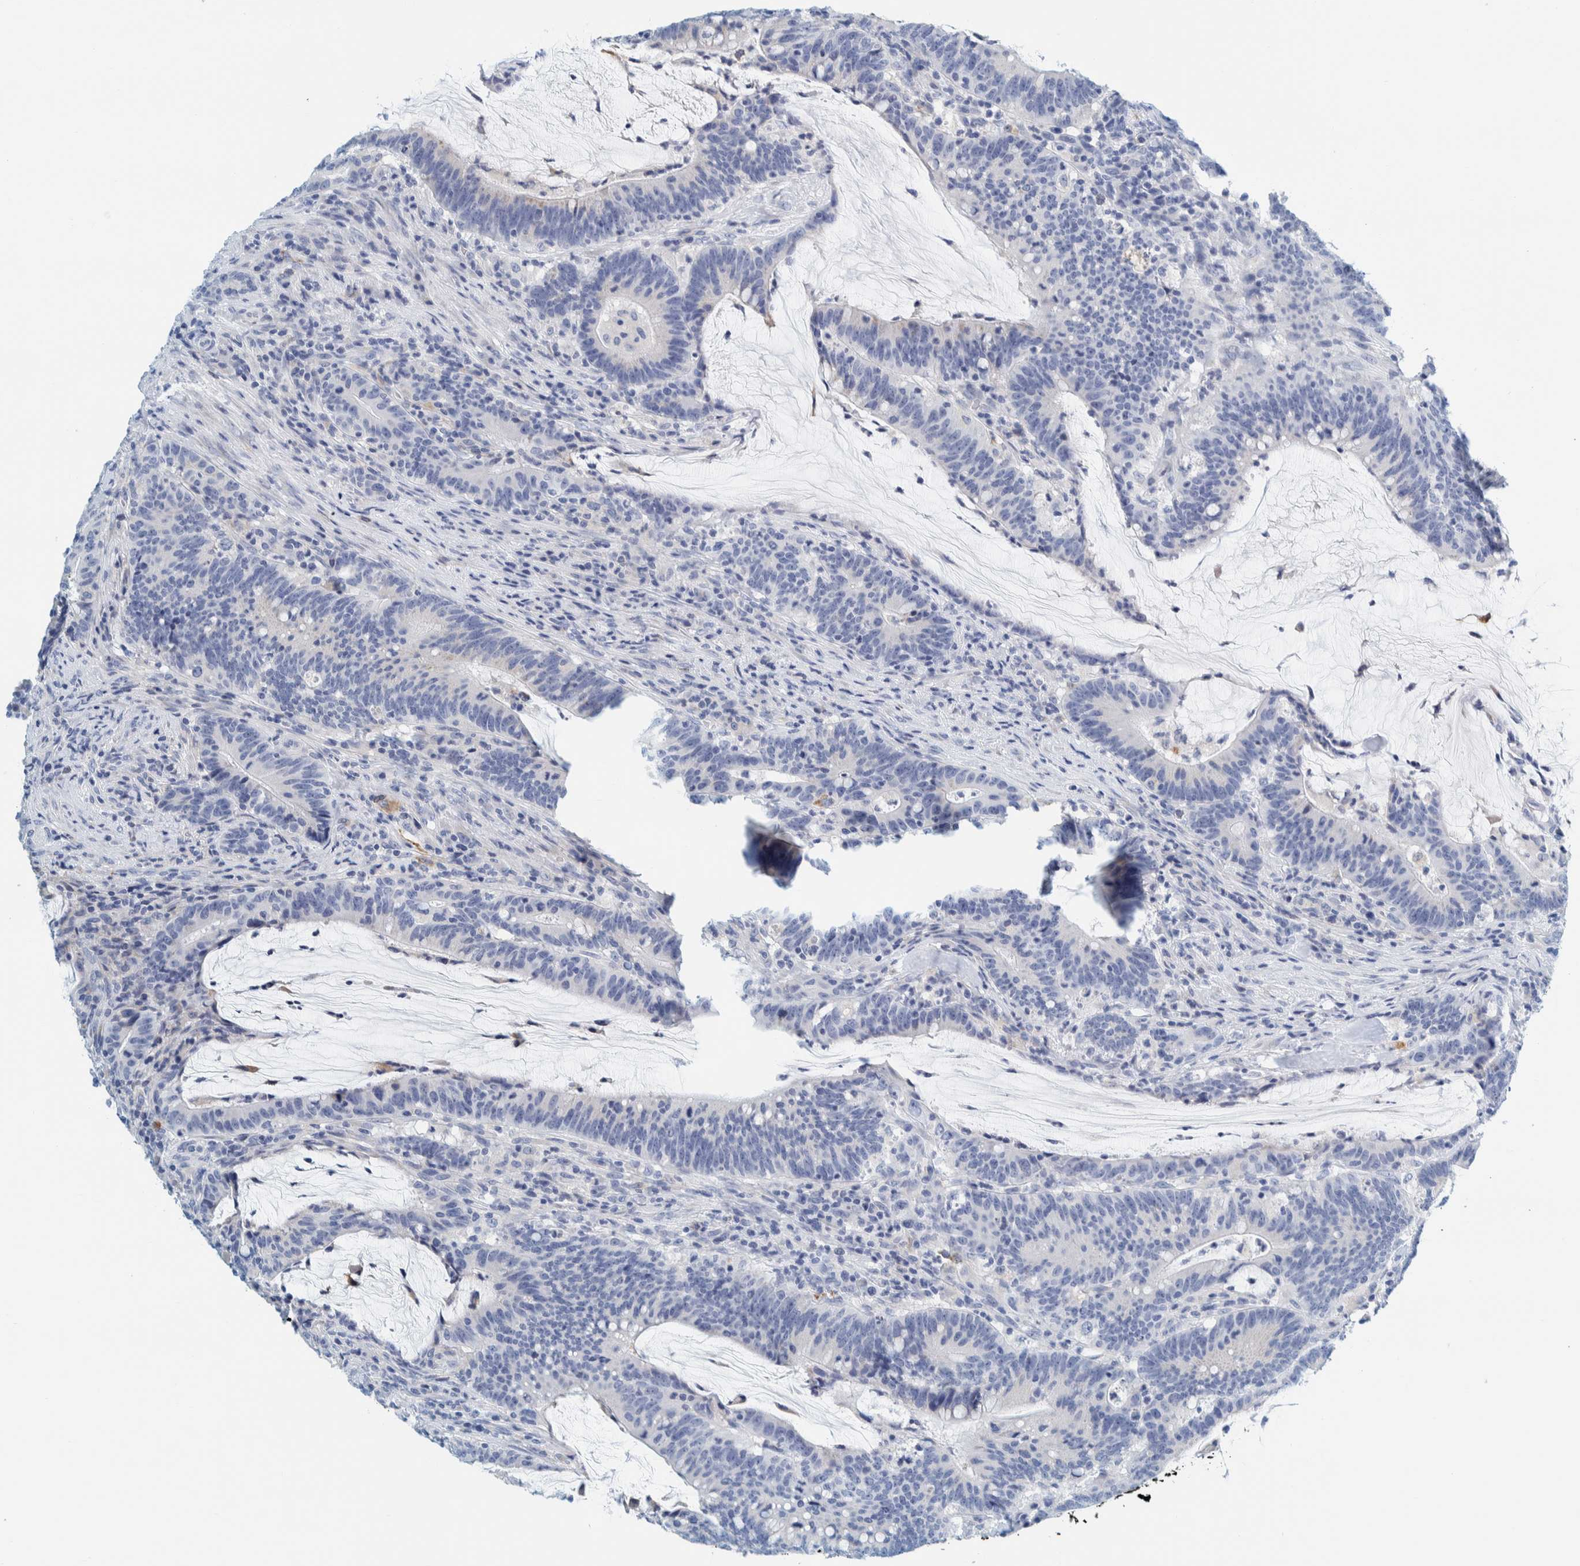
{"staining": {"intensity": "negative", "quantity": "none", "location": "none"}, "tissue": "colorectal cancer", "cell_type": "Tumor cells", "image_type": "cancer", "snomed": [{"axis": "morphology", "description": "Adenocarcinoma, NOS"}, {"axis": "topography", "description": "Colon"}], "caption": "Immunohistochemistry of human colorectal cancer (adenocarcinoma) reveals no positivity in tumor cells.", "gene": "MOG", "patient": {"sex": "female", "age": 66}}